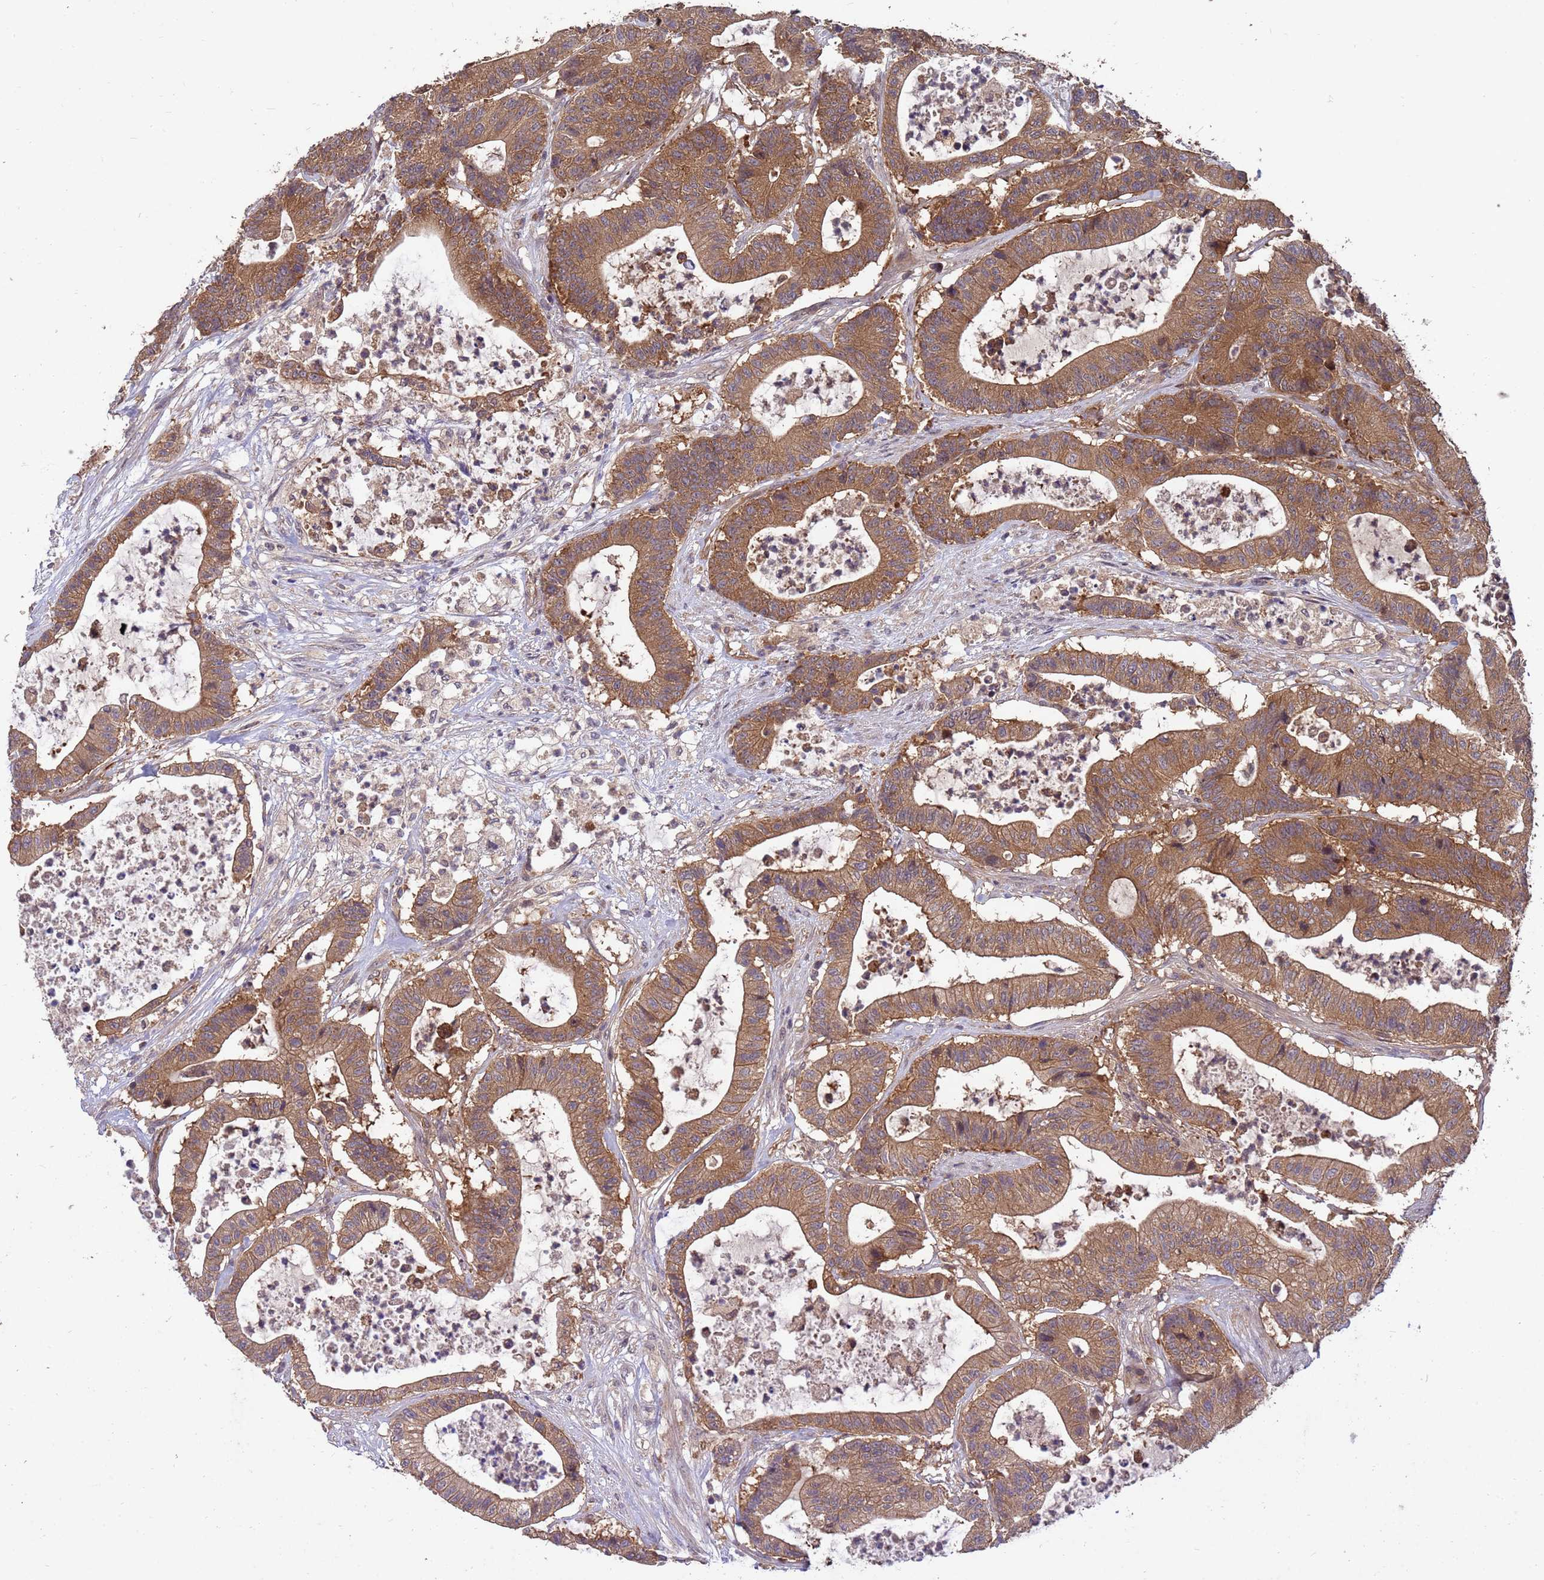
{"staining": {"intensity": "moderate", "quantity": ">75%", "location": "cytoplasmic/membranous"}, "tissue": "colorectal cancer", "cell_type": "Tumor cells", "image_type": "cancer", "snomed": [{"axis": "morphology", "description": "Adenocarcinoma, NOS"}, {"axis": "topography", "description": "Colon"}], "caption": "High-power microscopy captured an immunohistochemistry (IHC) histopathology image of colorectal cancer (adenocarcinoma), revealing moderate cytoplasmic/membranous positivity in about >75% of tumor cells.", "gene": "PPP2CB", "patient": {"sex": "female", "age": 84}}